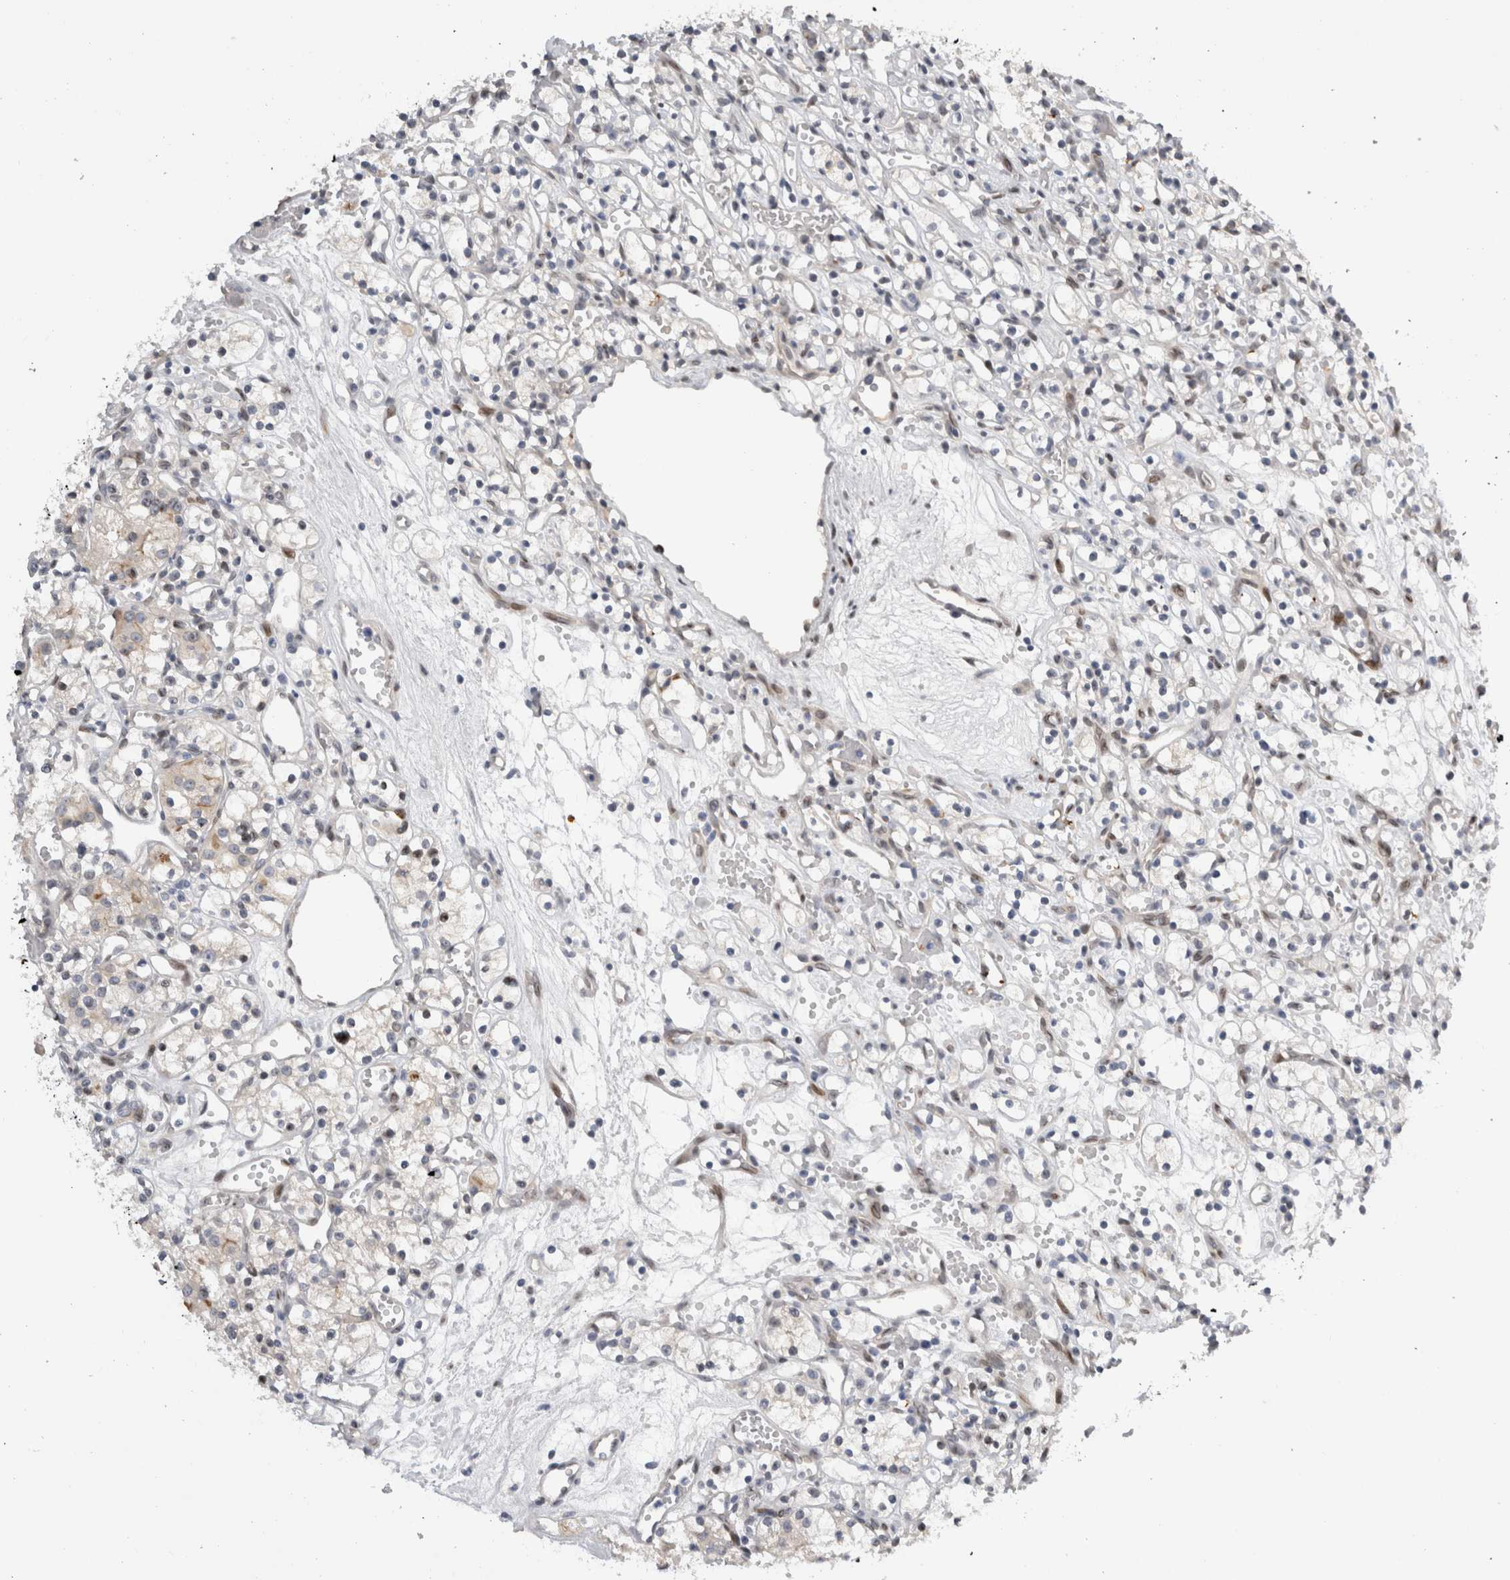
{"staining": {"intensity": "weak", "quantity": "<25%", "location": "nuclear"}, "tissue": "renal cancer", "cell_type": "Tumor cells", "image_type": "cancer", "snomed": [{"axis": "morphology", "description": "Adenocarcinoma, NOS"}, {"axis": "topography", "description": "Kidney"}], "caption": "The micrograph displays no staining of tumor cells in renal adenocarcinoma.", "gene": "DMTN", "patient": {"sex": "female", "age": 59}}